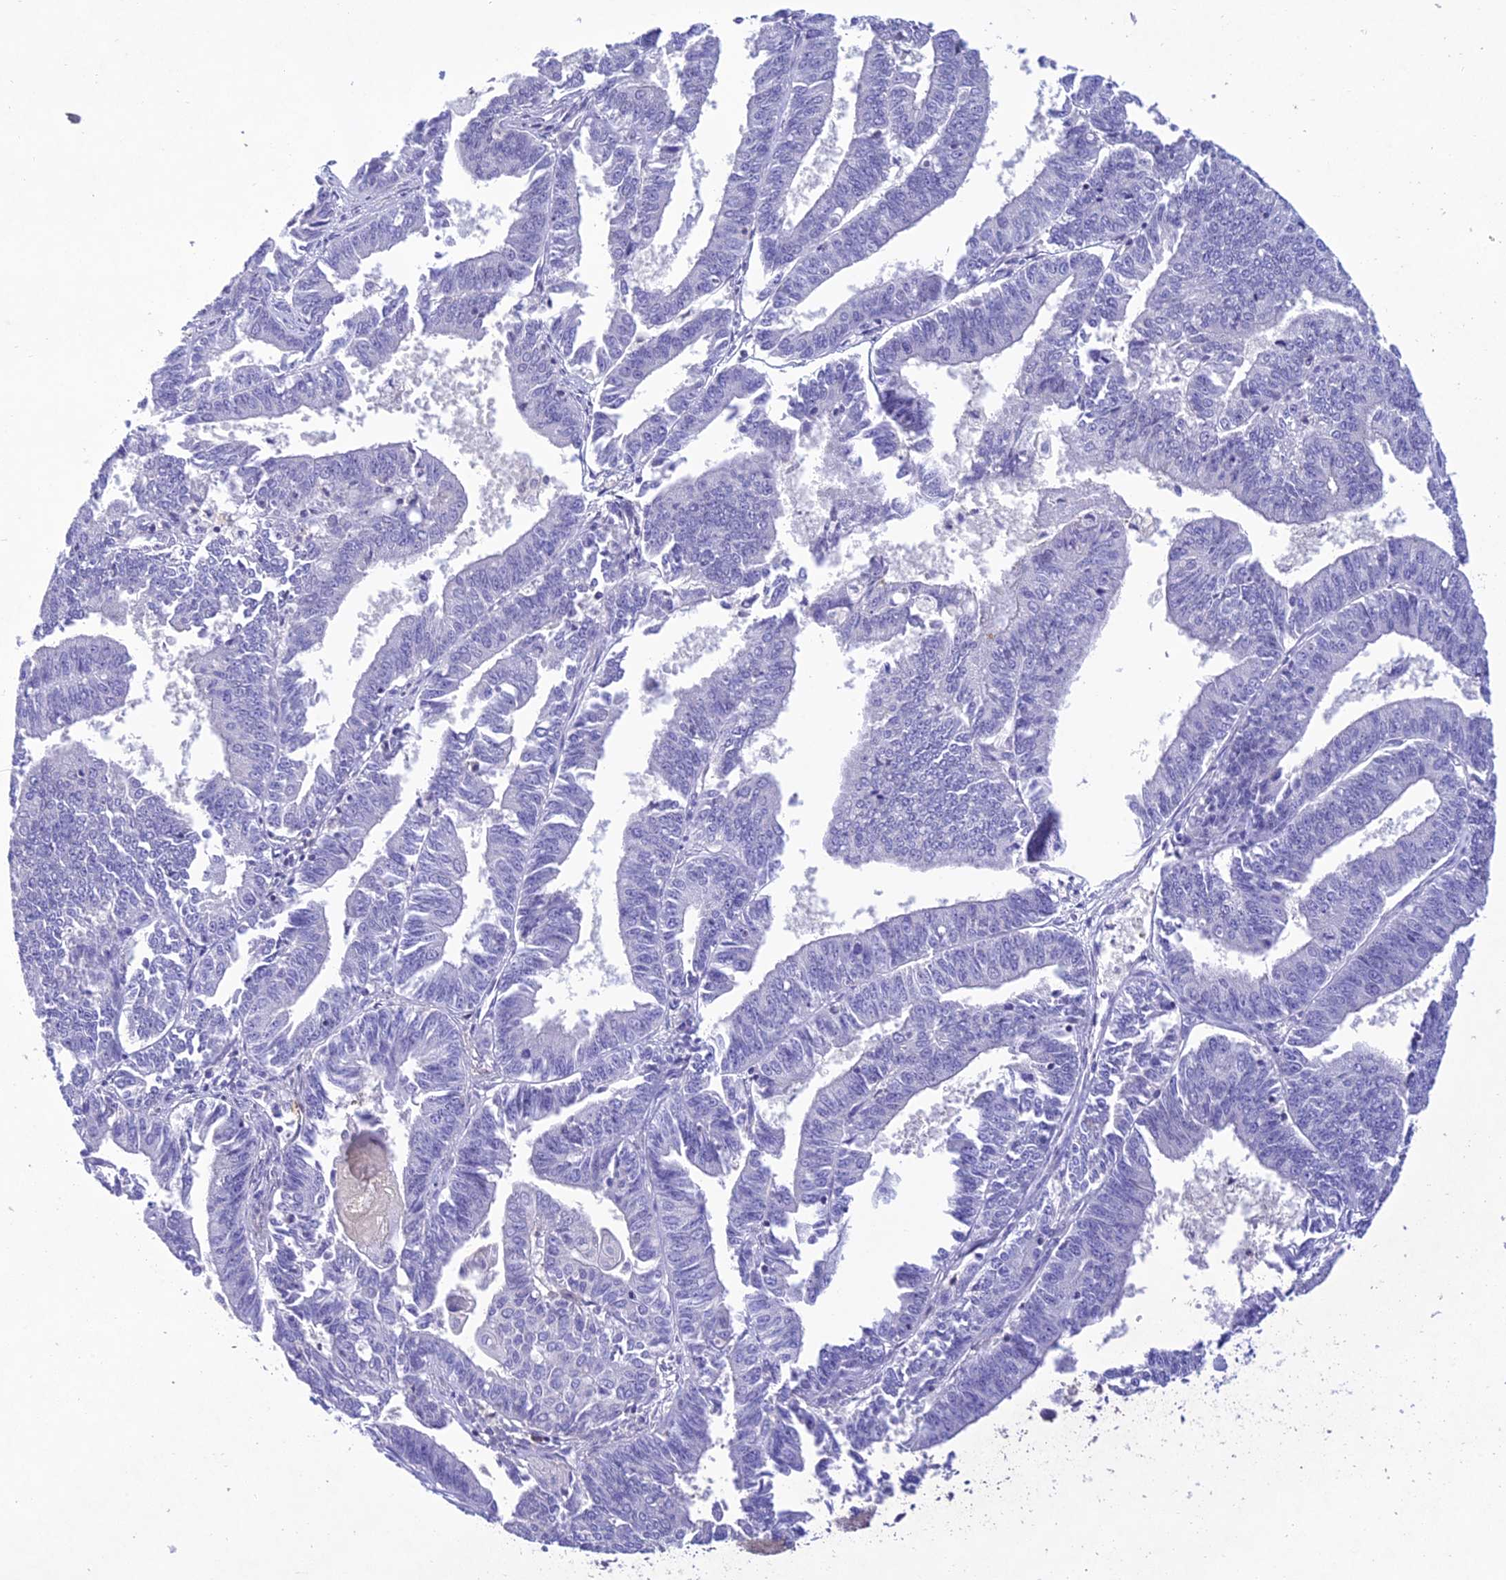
{"staining": {"intensity": "negative", "quantity": "none", "location": "none"}, "tissue": "endometrial cancer", "cell_type": "Tumor cells", "image_type": "cancer", "snomed": [{"axis": "morphology", "description": "Adenocarcinoma, NOS"}, {"axis": "topography", "description": "Endometrium"}], "caption": "Immunohistochemistry (IHC) photomicrograph of neoplastic tissue: adenocarcinoma (endometrial) stained with DAB shows no significant protein staining in tumor cells.", "gene": "SNX24", "patient": {"sex": "female", "age": 73}}